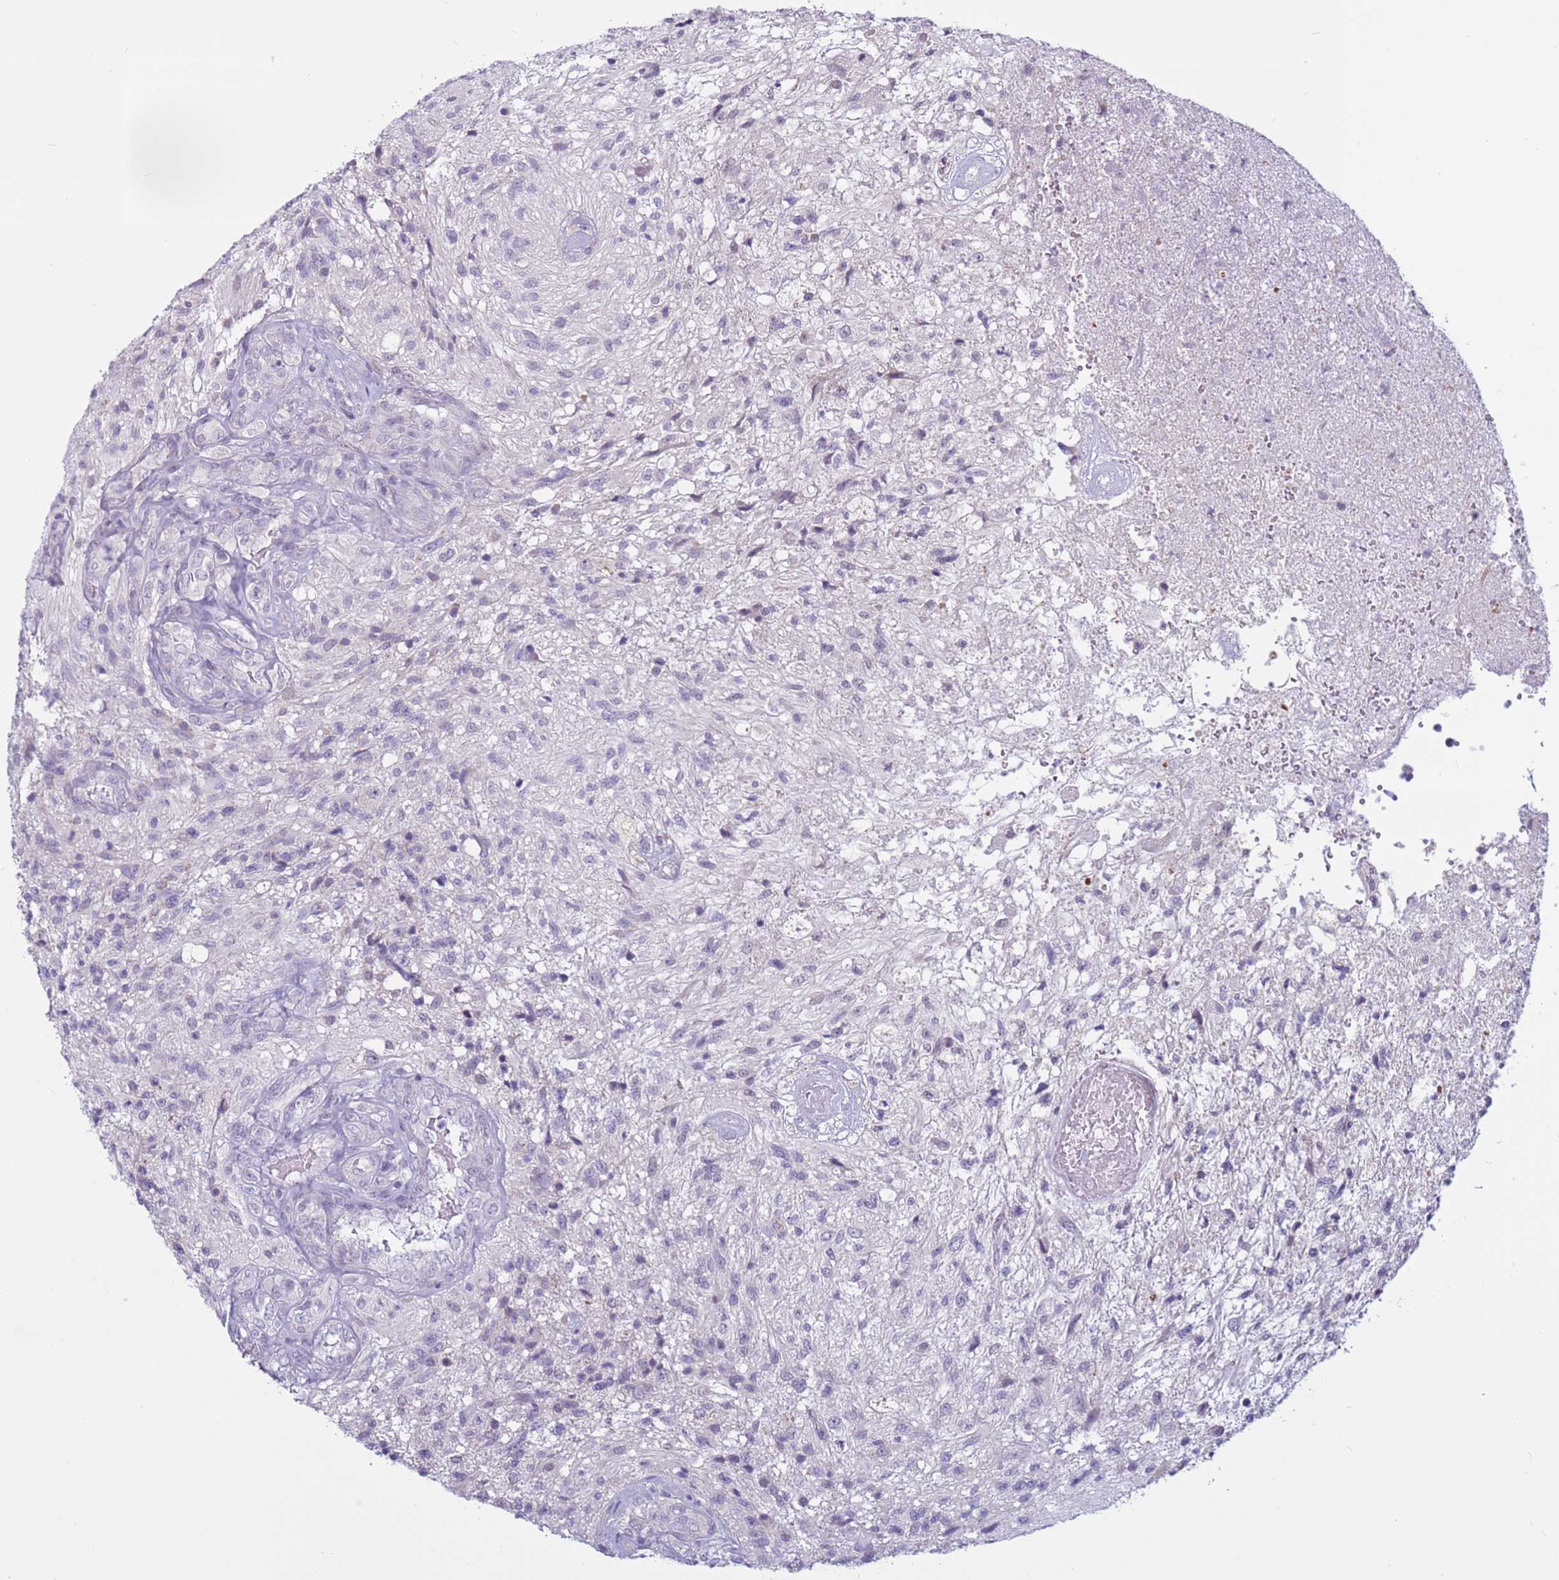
{"staining": {"intensity": "negative", "quantity": "none", "location": "none"}, "tissue": "glioma", "cell_type": "Tumor cells", "image_type": "cancer", "snomed": [{"axis": "morphology", "description": "Glioma, malignant, High grade"}, {"axis": "topography", "description": "Brain"}], "caption": "This micrograph is of glioma stained with IHC to label a protein in brown with the nuclei are counter-stained blue. There is no expression in tumor cells. The staining is performed using DAB (3,3'-diaminobenzidine) brown chromogen with nuclei counter-stained in using hematoxylin.", "gene": "CDK2AP2", "patient": {"sex": "male", "age": 56}}